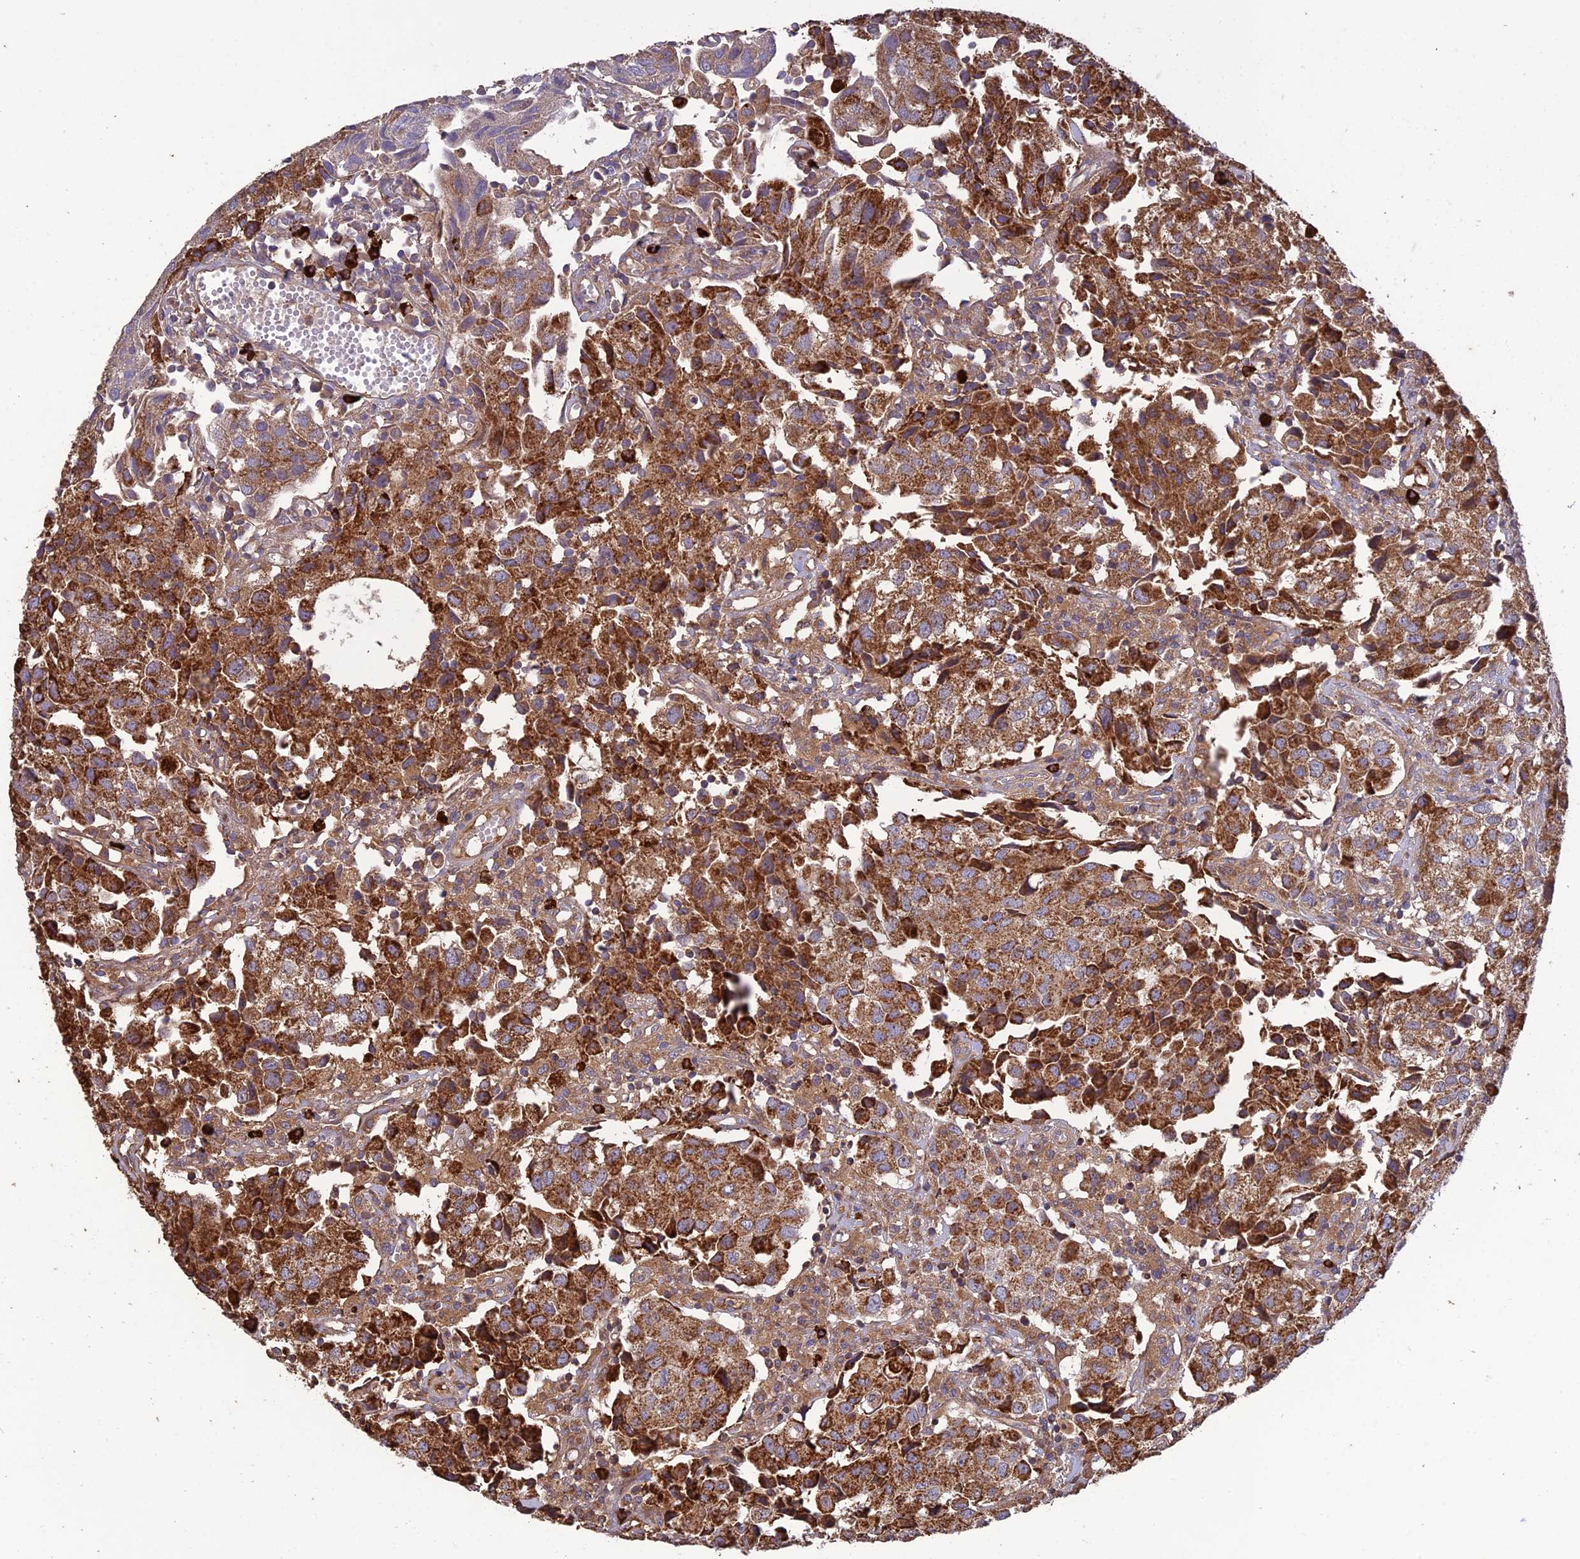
{"staining": {"intensity": "strong", "quantity": ">75%", "location": "cytoplasmic/membranous"}, "tissue": "urothelial cancer", "cell_type": "Tumor cells", "image_type": "cancer", "snomed": [{"axis": "morphology", "description": "Urothelial carcinoma, High grade"}, {"axis": "topography", "description": "Urinary bladder"}], "caption": "Immunohistochemical staining of urothelial cancer reveals high levels of strong cytoplasmic/membranous expression in approximately >75% of tumor cells.", "gene": "MIOS", "patient": {"sex": "female", "age": 75}}